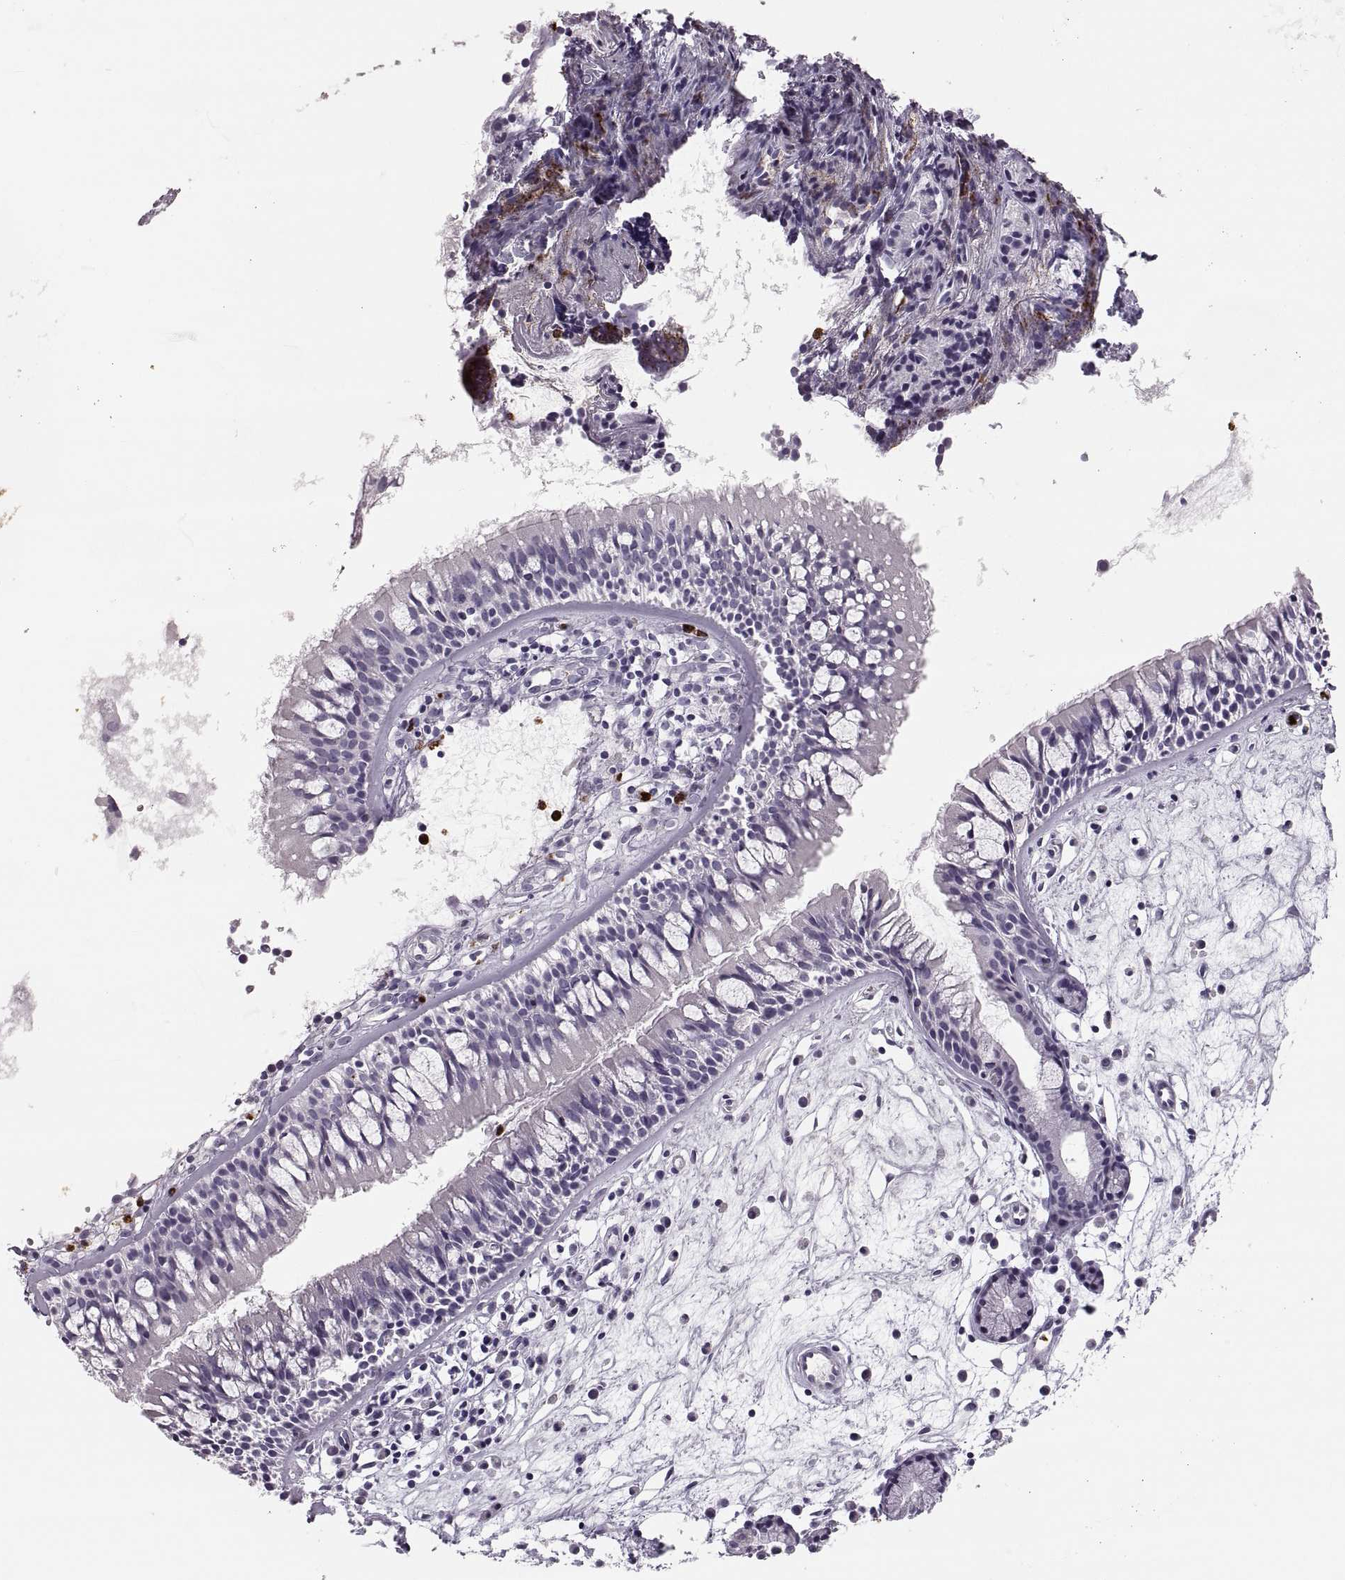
{"staining": {"intensity": "negative", "quantity": "none", "location": "none"}, "tissue": "nasopharynx", "cell_type": "Respiratory epithelial cells", "image_type": "normal", "snomed": [{"axis": "morphology", "description": "Normal tissue, NOS"}, {"axis": "topography", "description": "Nasopharynx"}], "caption": "The IHC micrograph has no significant staining in respiratory epithelial cells of nasopharynx.", "gene": "MILR1", "patient": {"sex": "female", "age": 68}}